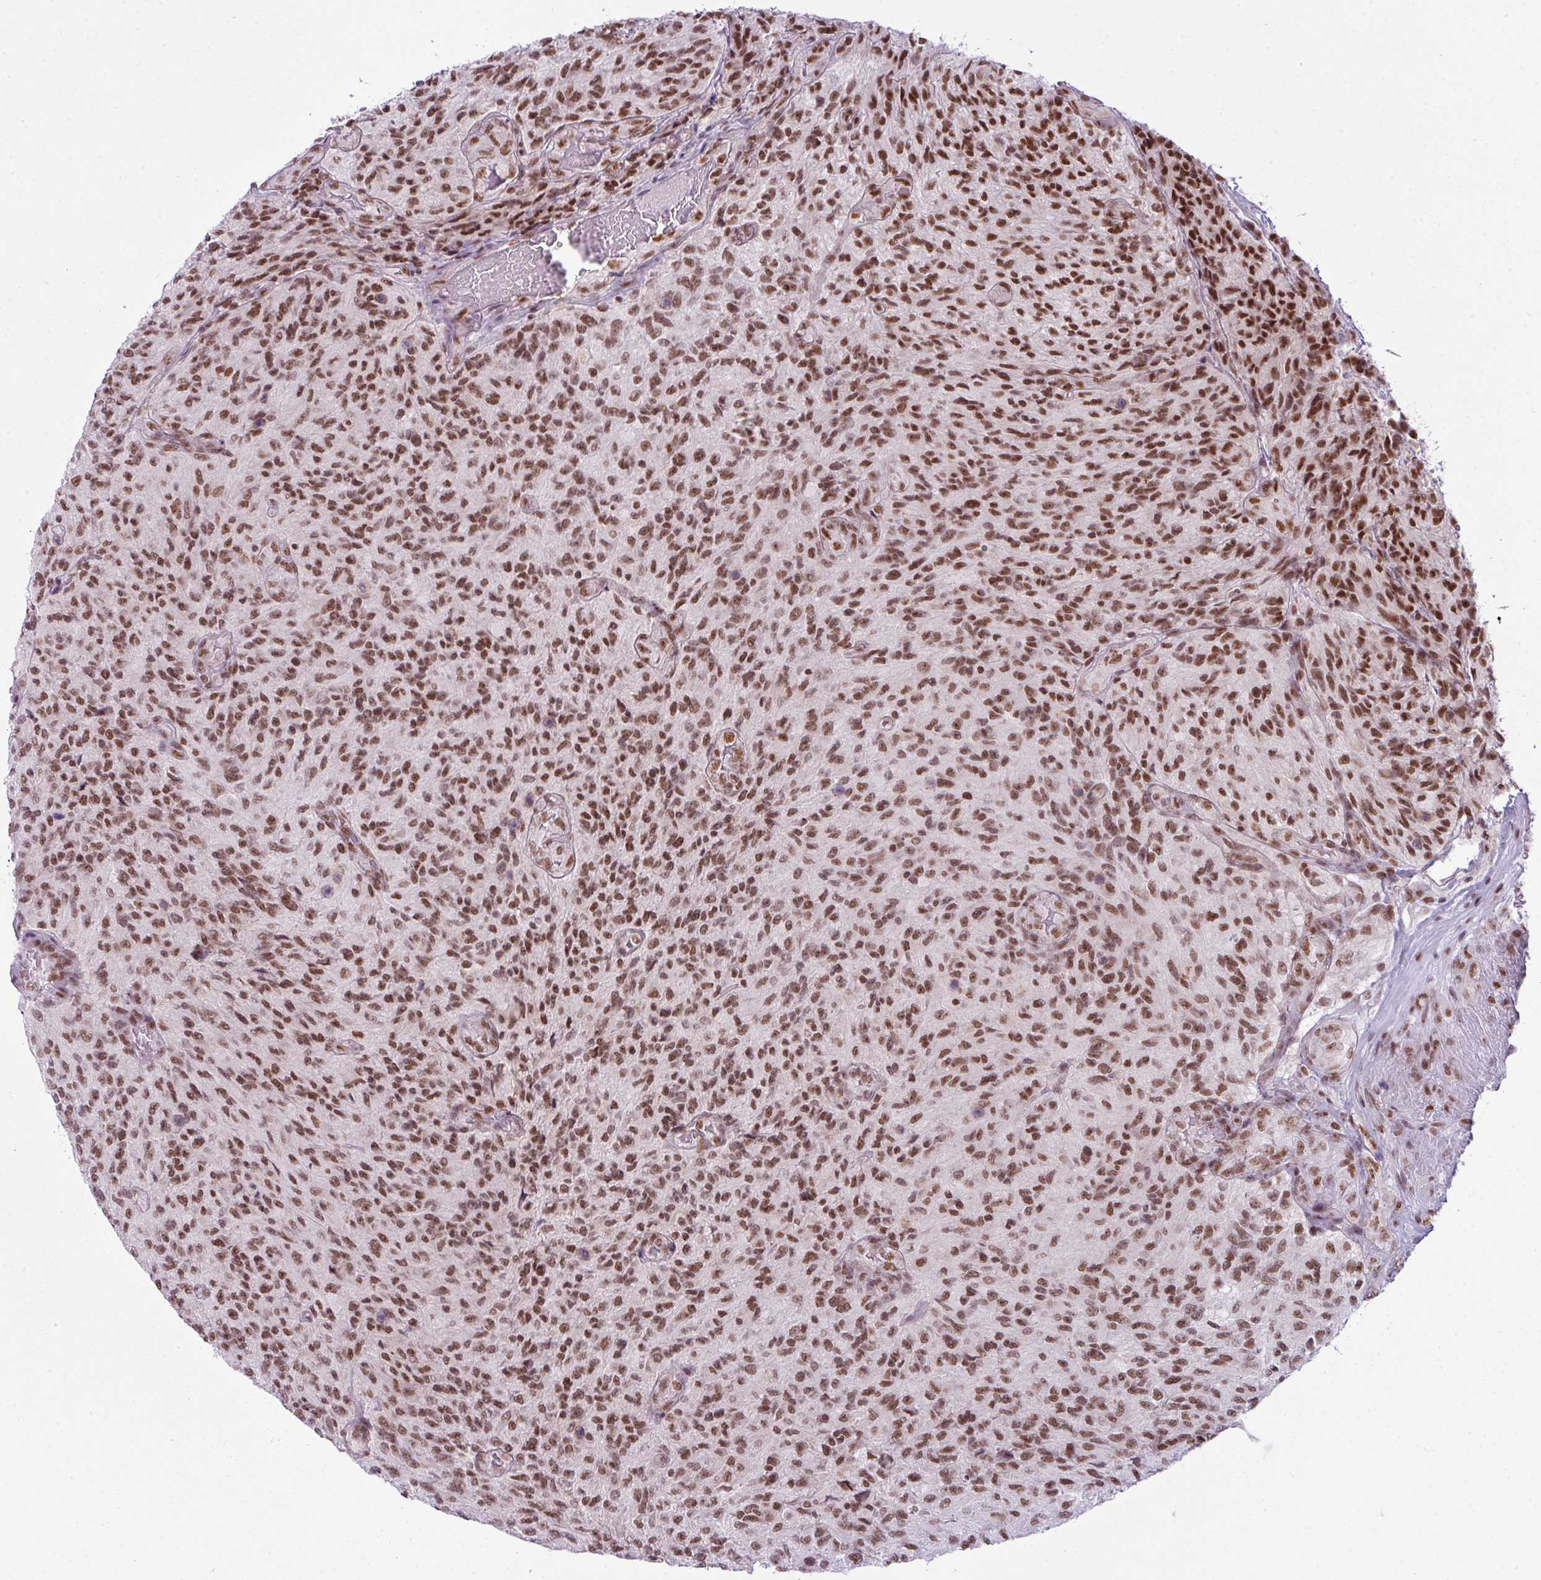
{"staining": {"intensity": "strong", "quantity": ">75%", "location": "nuclear"}, "tissue": "glioma", "cell_type": "Tumor cells", "image_type": "cancer", "snomed": [{"axis": "morphology", "description": "Normal tissue, NOS"}, {"axis": "morphology", "description": "Glioma, malignant, High grade"}, {"axis": "topography", "description": "Cerebral cortex"}], "caption": "Immunohistochemistry image of malignant glioma (high-grade) stained for a protein (brown), which demonstrates high levels of strong nuclear positivity in about >75% of tumor cells.", "gene": "ARL6IP4", "patient": {"sex": "male", "age": 56}}